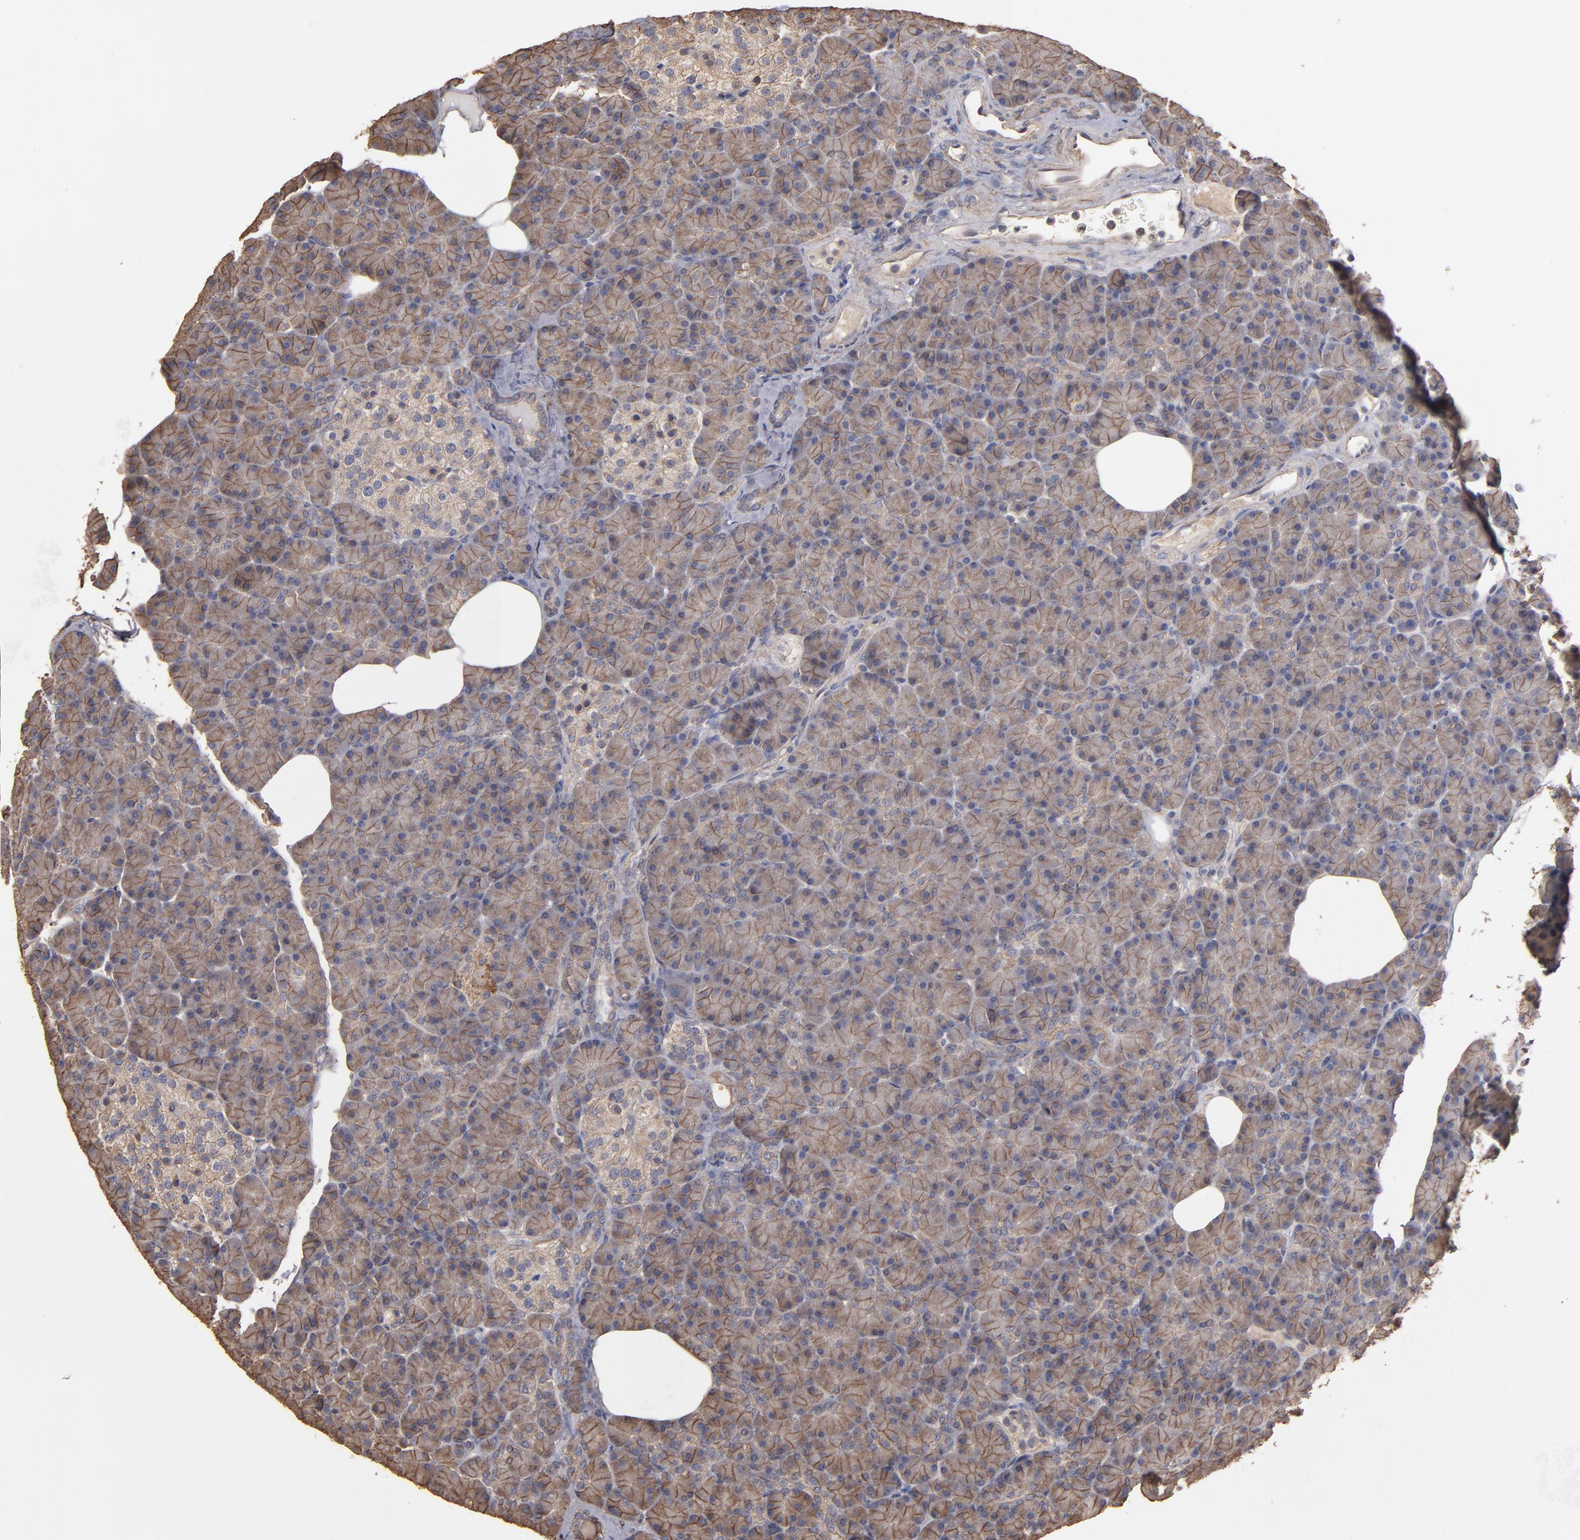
{"staining": {"intensity": "weak", "quantity": ">75%", "location": "cytoplasmic/membranous"}, "tissue": "pancreas", "cell_type": "Exocrine glandular cells", "image_type": "normal", "snomed": [{"axis": "morphology", "description": "Normal tissue, NOS"}, {"axis": "topography", "description": "Pancreas"}], "caption": "Immunohistochemistry (IHC) staining of benign pancreas, which shows low levels of weak cytoplasmic/membranous expression in about >75% of exocrine glandular cells indicating weak cytoplasmic/membranous protein positivity. The staining was performed using DAB (3,3'-diaminobenzidine) (brown) for protein detection and nuclei were counterstained in hematoxylin (blue).", "gene": "DMD", "patient": {"sex": "female", "age": 43}}